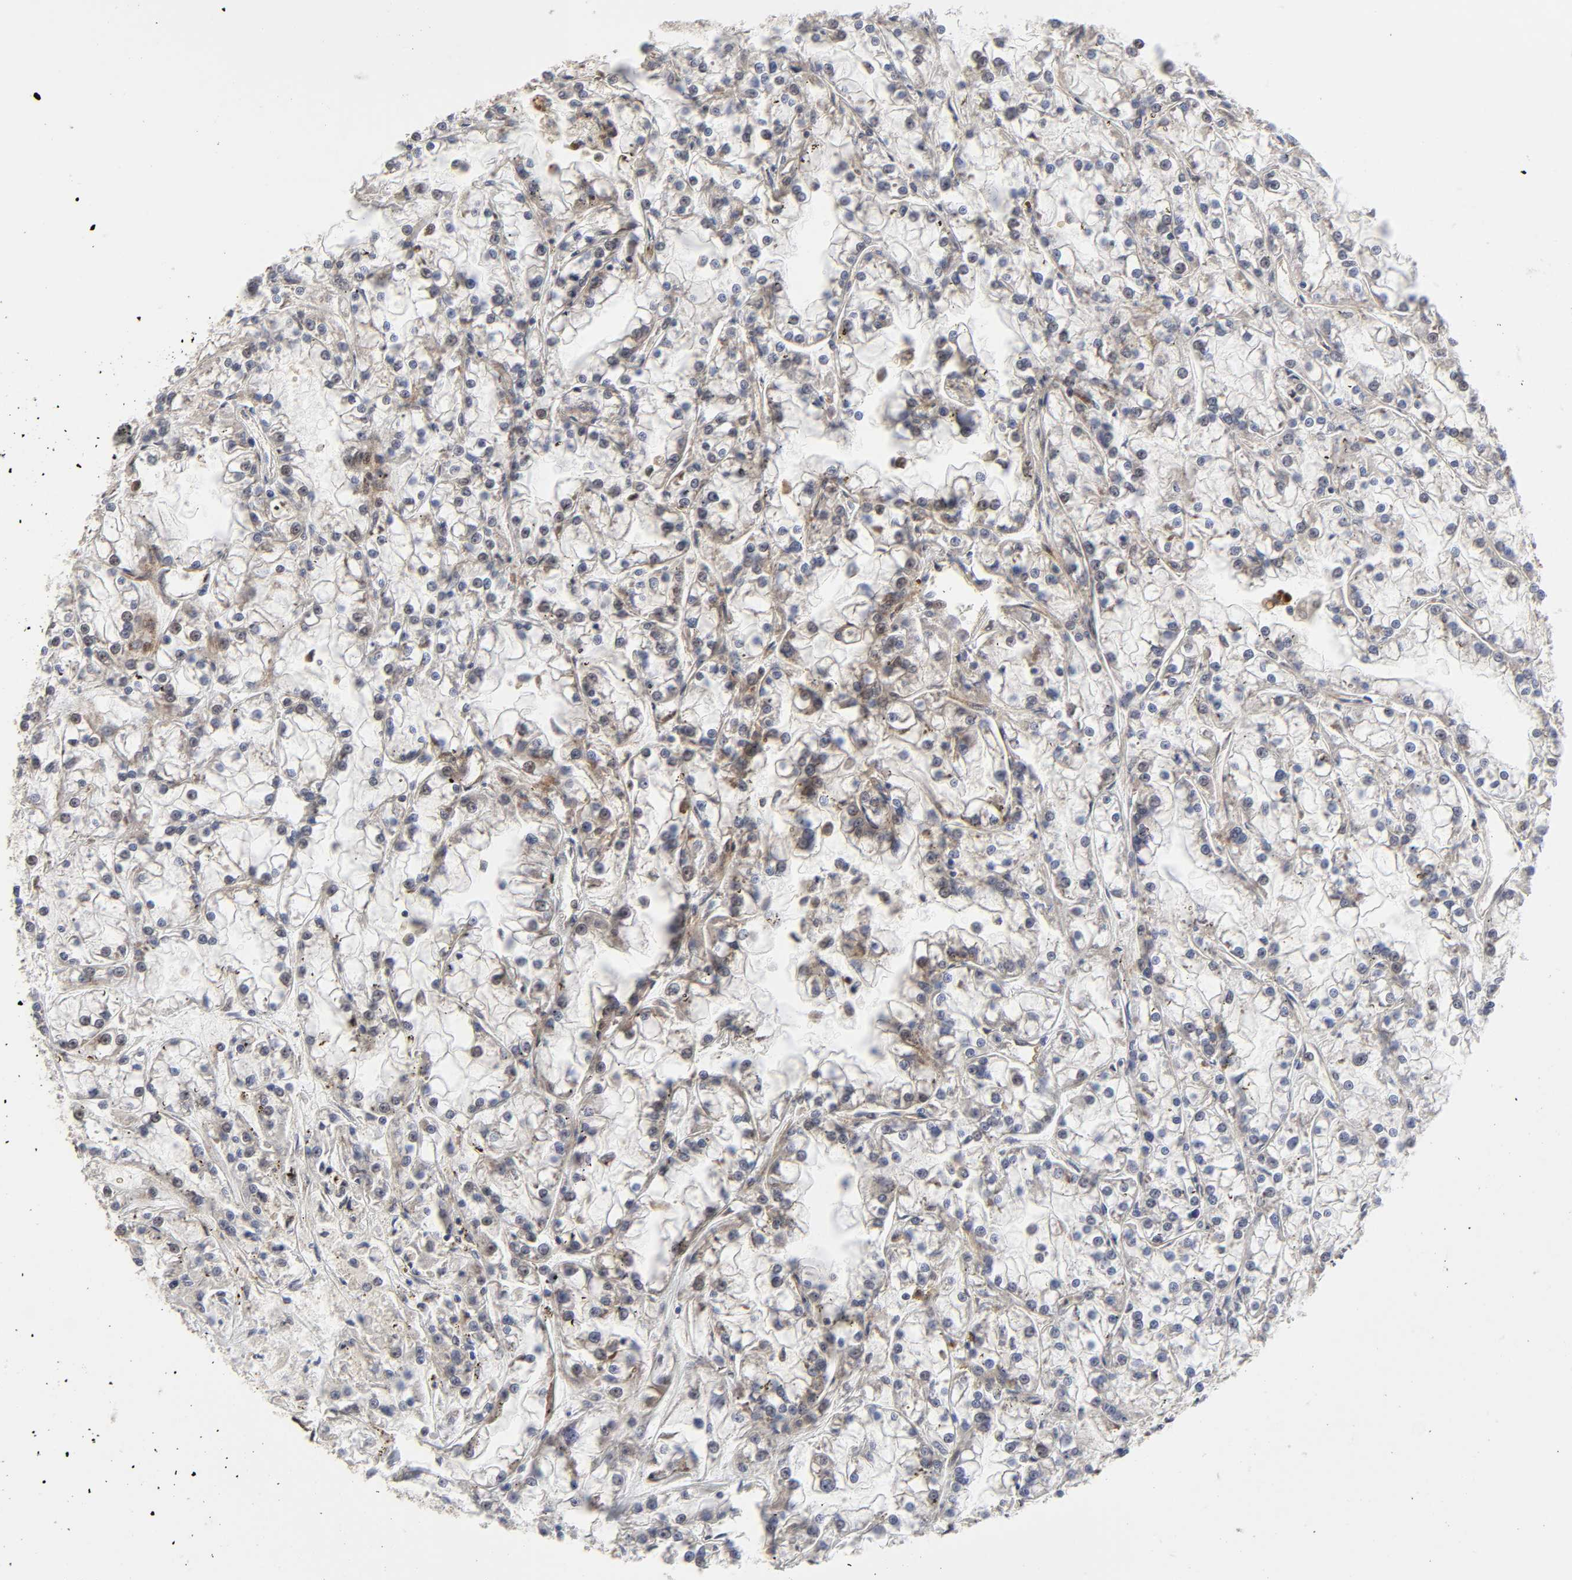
{"staining": {"intensity": "weak", "quantity": "<25%", "location": "cytoplasmic/membranous,nuclear"}, "tissue": "renal cancer", "cell_type": "Tumor cells", "image_type": "cancer", "snomed": [{"axis": "morphology", "description": "Adenocarcinoma, NOS"}, {"axis": "topography", "description": "Kidney"}], "caption": "Human renal cancer (adenocarcinoma) stained for a protein using immunohistochemistry (IHC) demonstrates no expression in tumor cells.", "gene": "CASP9", "patient": {"sex": "female", "age": 52}}